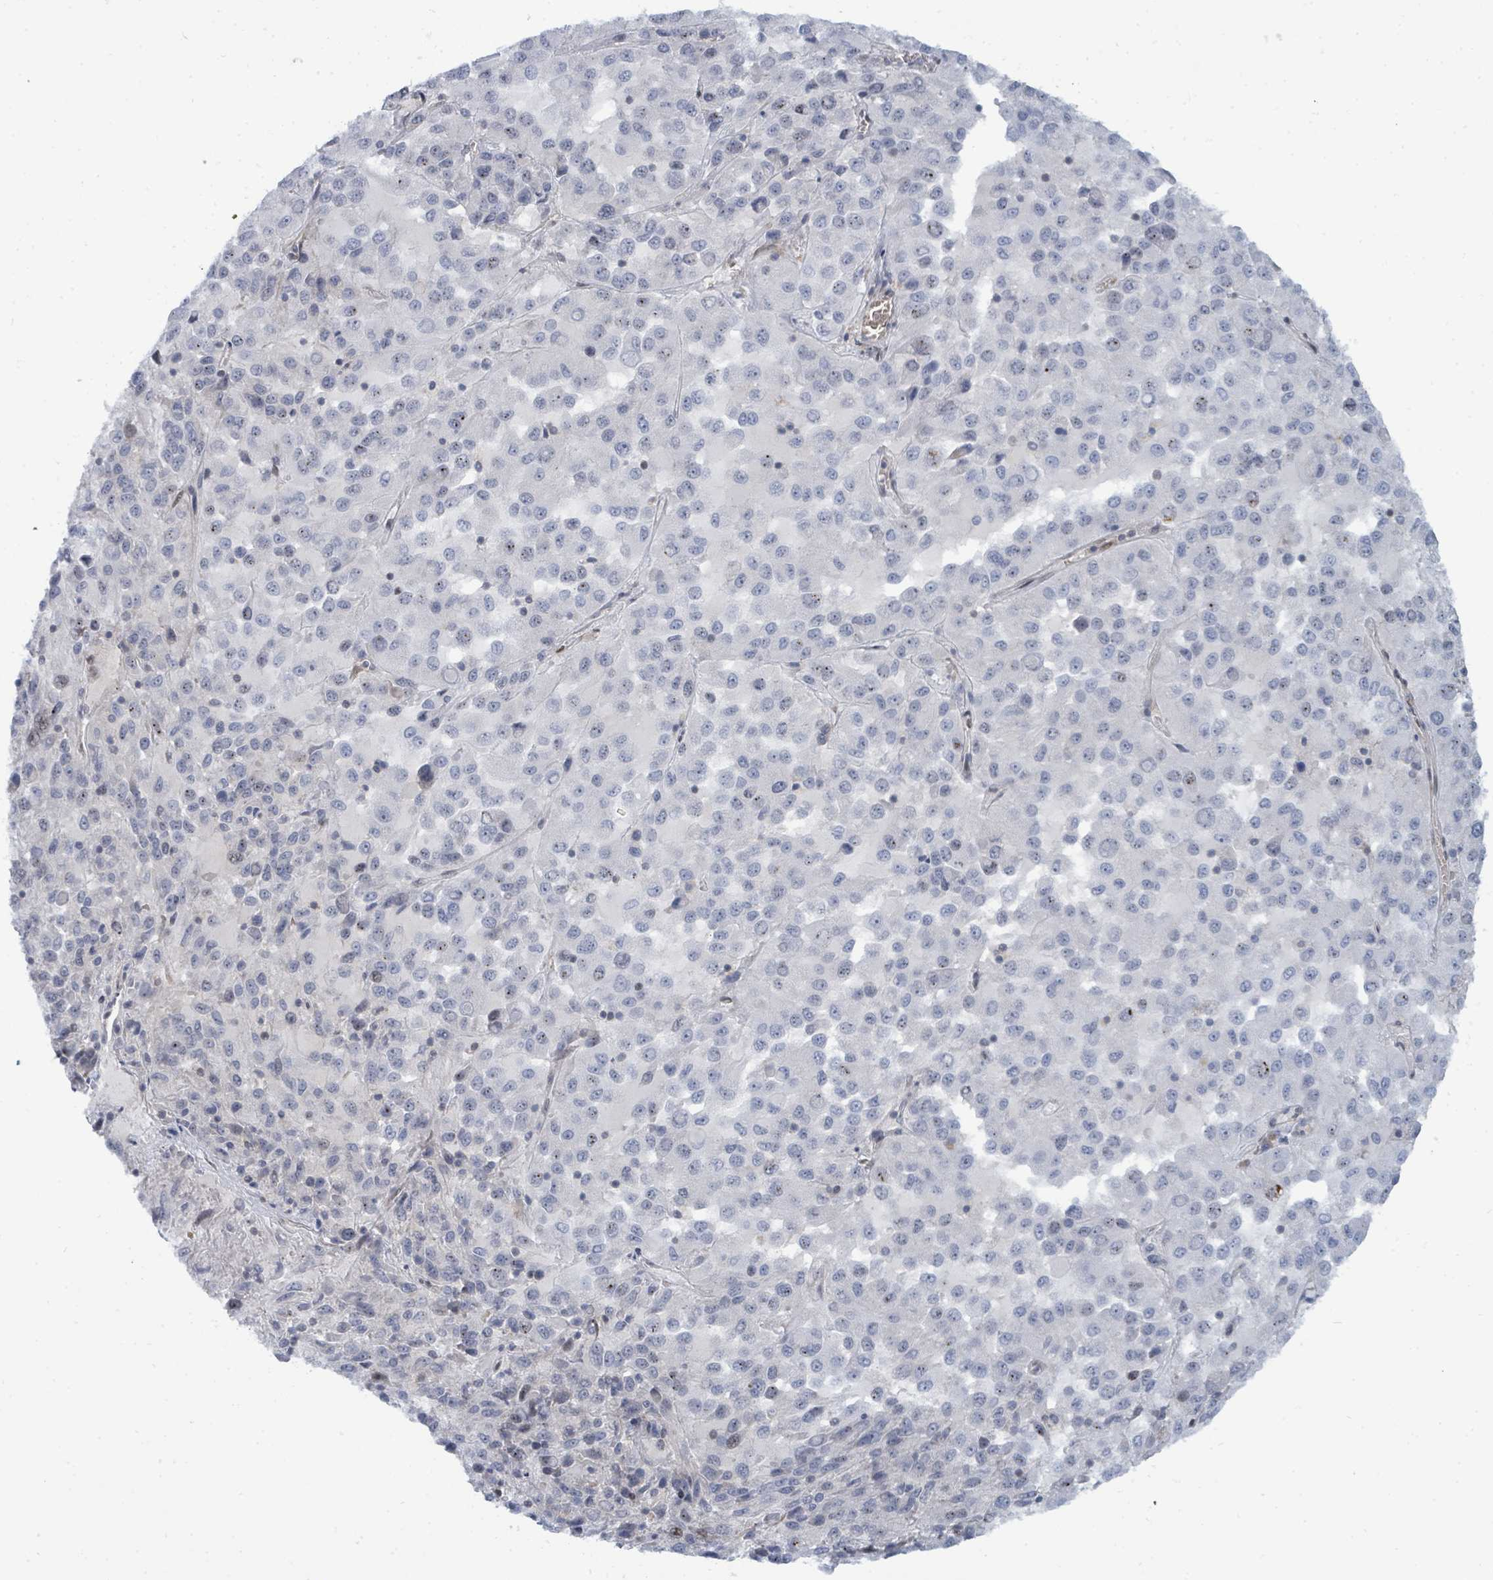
{"staining": {"intensity": "weak", "quantity": "<25%", "location": "nuclear"}, "tissue": "melanoma", "cell_type": "Tumor cells", "image_type": "cancer", "snomed": [{"axis": "morphology", "description": "Malignant melanoma, Metastatic site"}, {"axis": "topography", "description": "Lung"}], "caption": "Immunohistochemical staining of malignant melanoma (metastatic site) reveals no significant expression in tumor cells. (DAB immunohistochemistry (IHC), high magnification).", "gene": "SUMO4", "patient": {"sex": "male", "age": 64}}